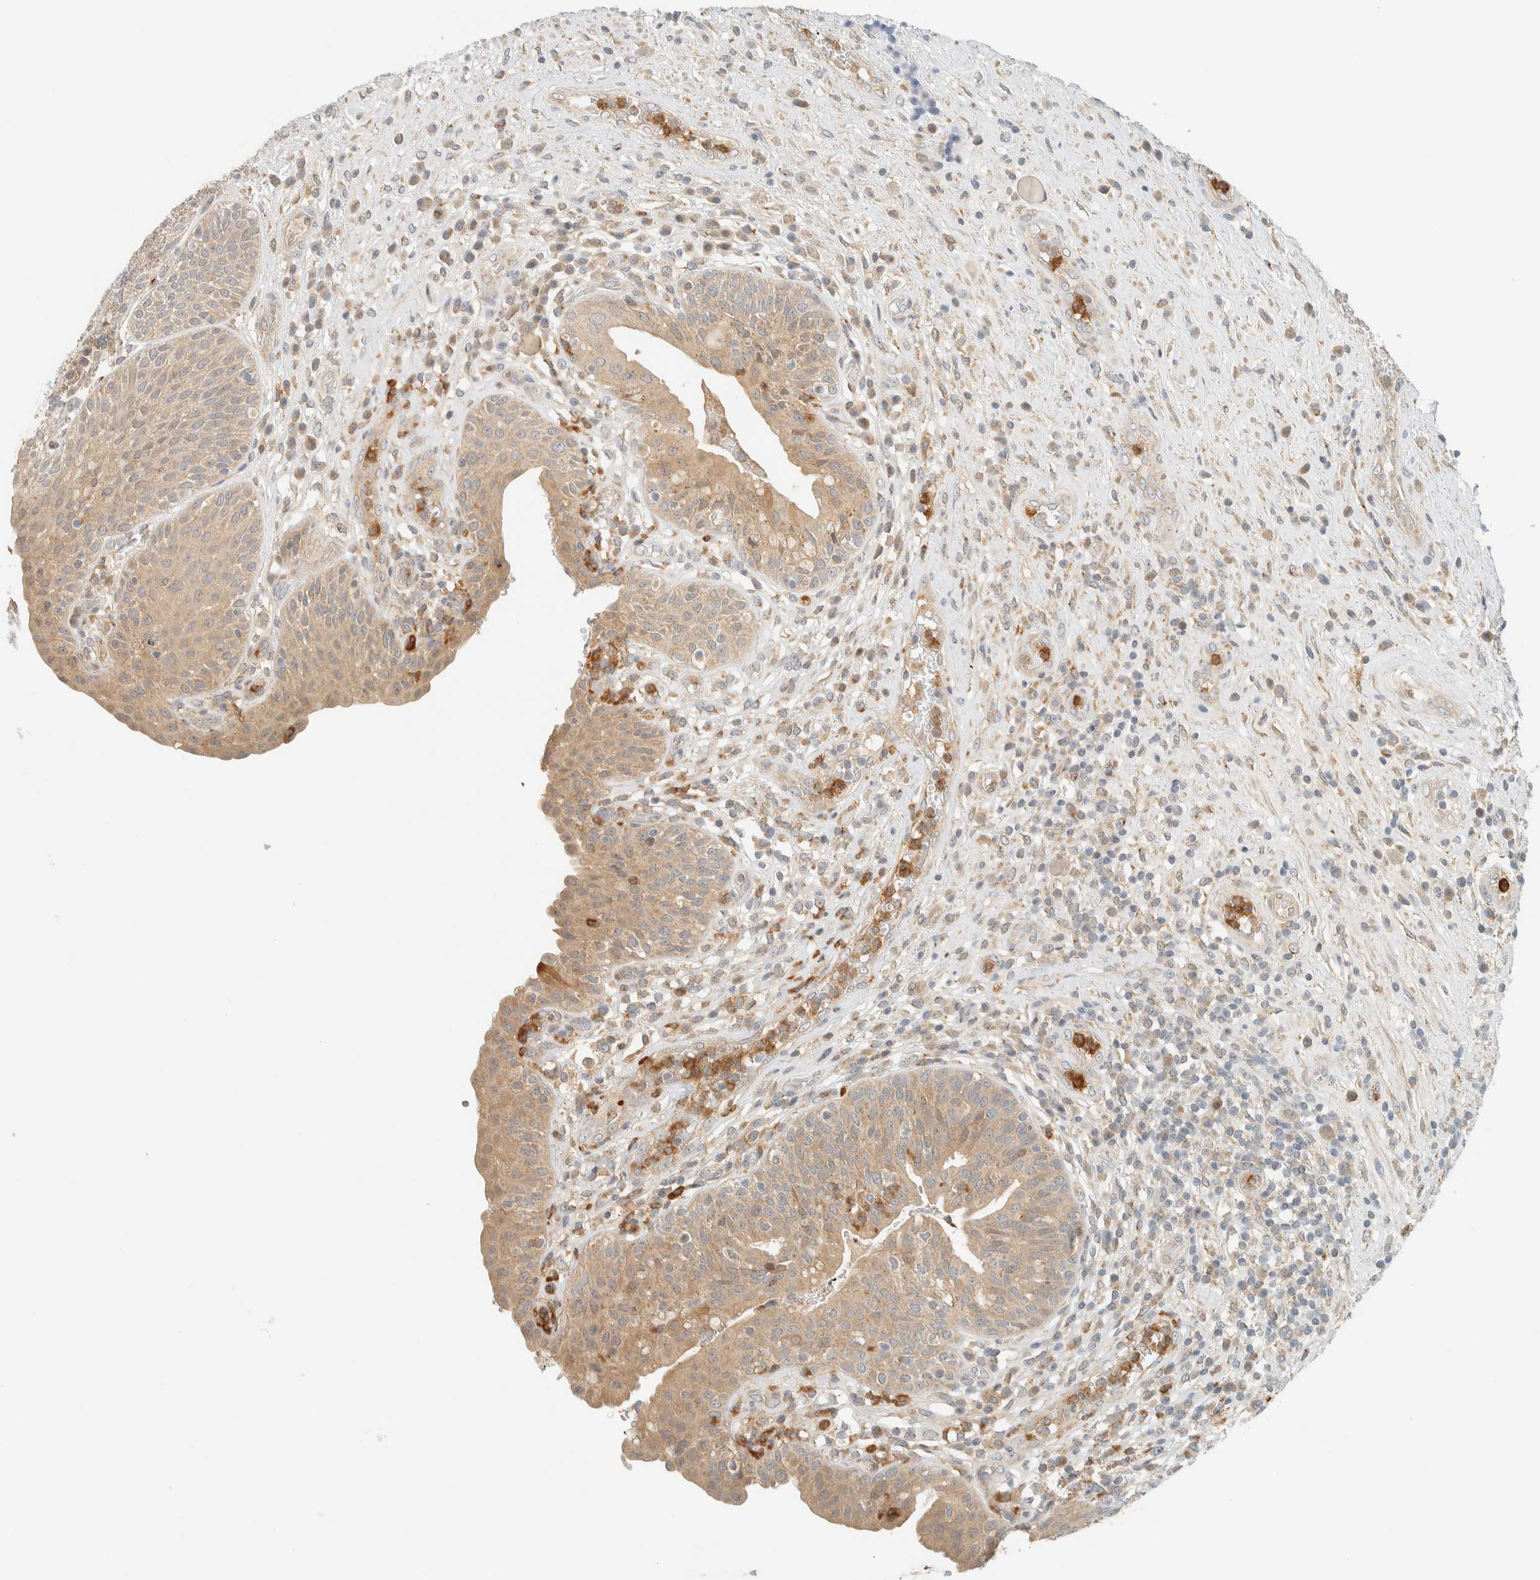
{"staining": {"intensity": "weak", "quantity": ">75%", "location": "cytoplasmic/membranous,nuclear"}, "tissue": "urinary bladder", "cell_type": "Urothelial cells", "image_type": "normal", "snomed": [{"axis": "morphology", "description": "Normal tissue, NOS"}, {"axis": "topography", "description": "Urinary bladder"}], "caption": "Urothelial cells exhibit low levels of weak cytoplasmic/membranous,nuclear staining in approximately >75% of cells in benign human urinary bladder.", "gene": "CCDC171", "patient": {"sex": "female", "age": 62}}